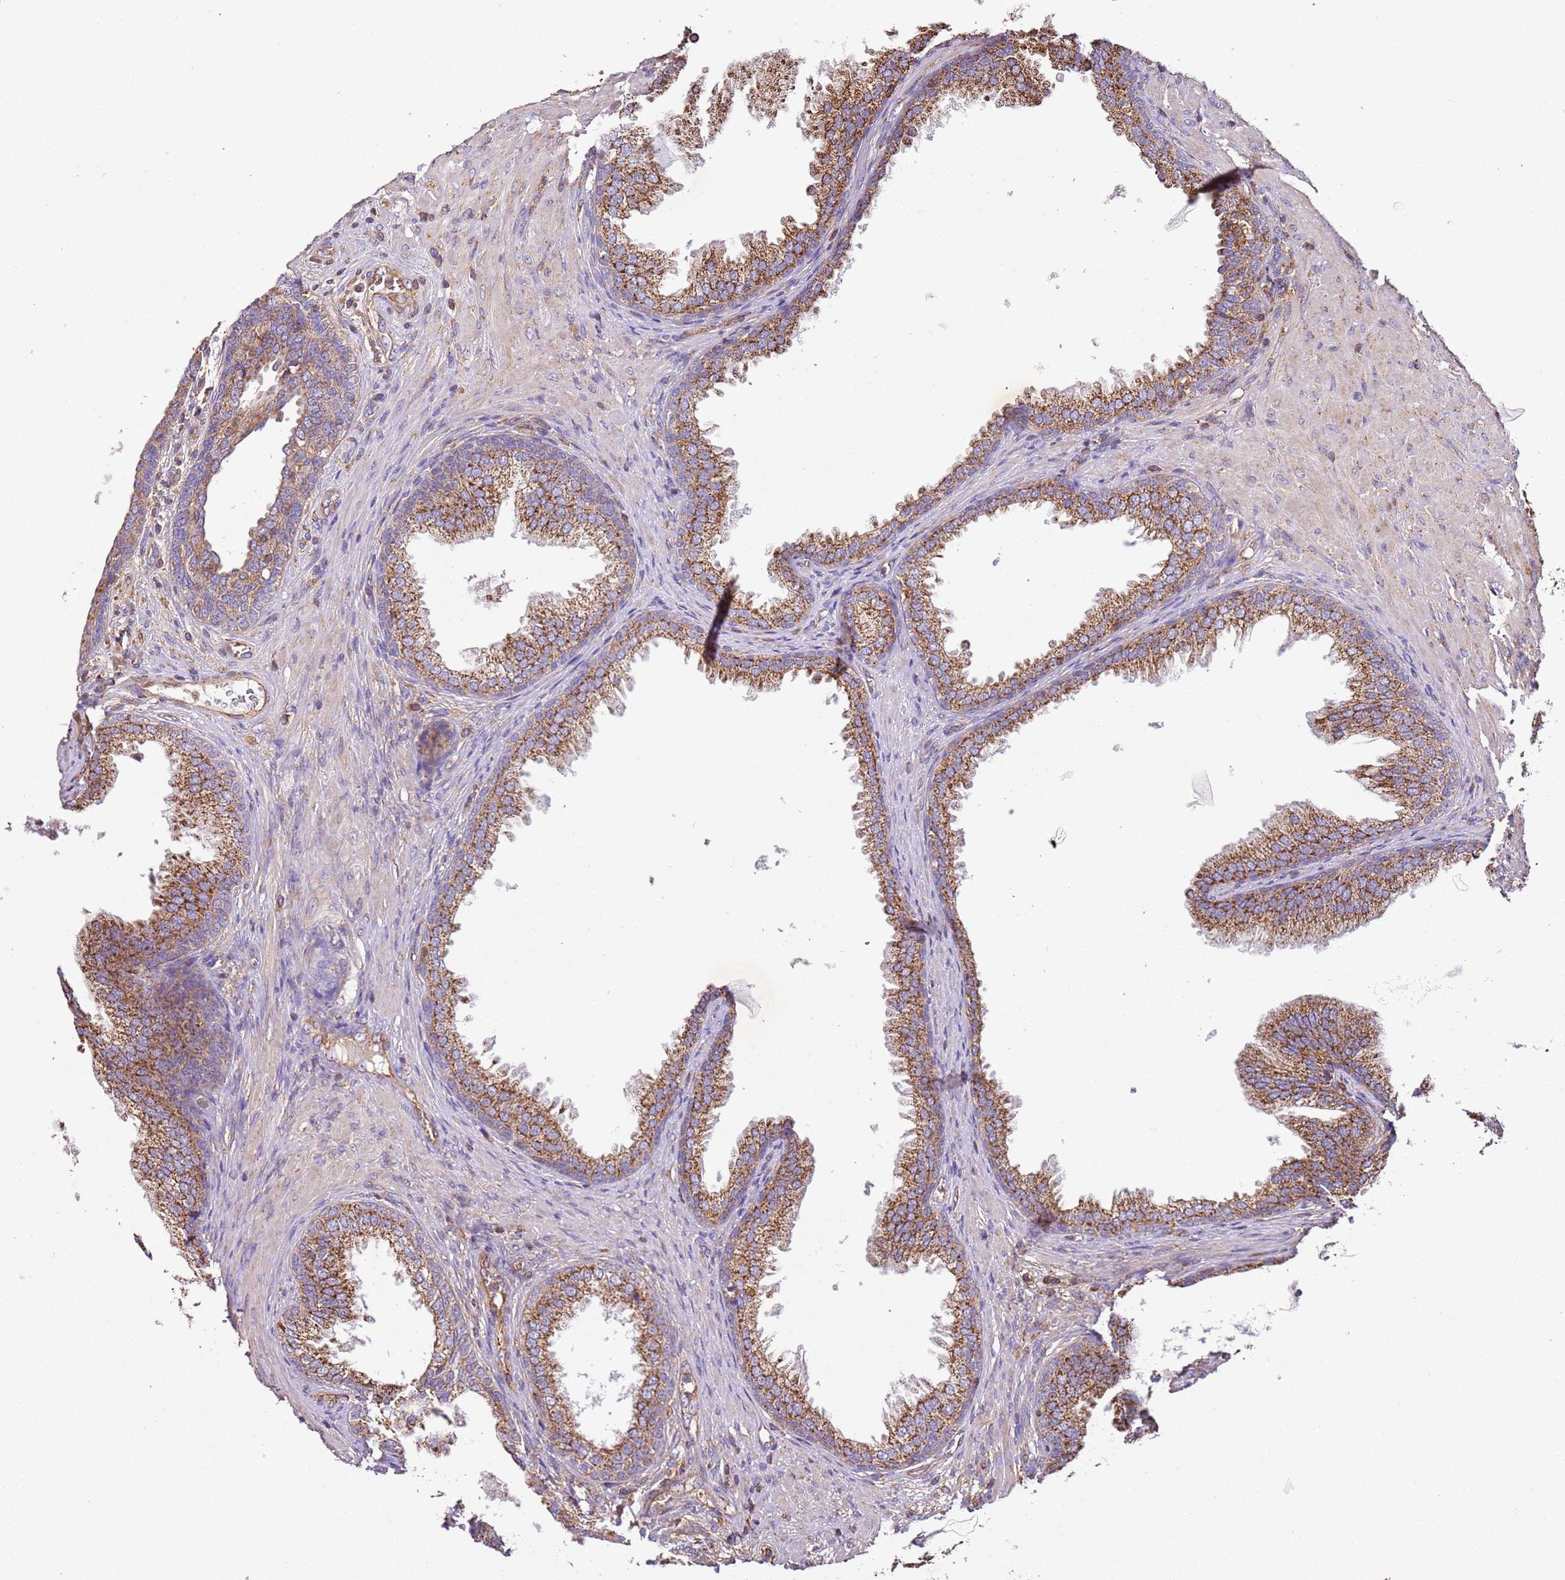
{"staining": {"intensity": "moderate", "quantity": ">75%", "location": "cytoplasmic/membranous"}, "tissue": "prostate", "cell_type": "Glandular cells", "image_type": "normal", "snomed": [{"axis": "morphology", "description": "Normal tissue, NOS"}, {"axis": "topography", "description": "Prostate"}], "caption": "Brown immunohistochemical staining in benign human prostate shows moderate cytoplasmic/membranous staining in approximately >75% of glandular cells.", "gene": "RMND5A", "patient": {"sex": "male", "age": 76}}